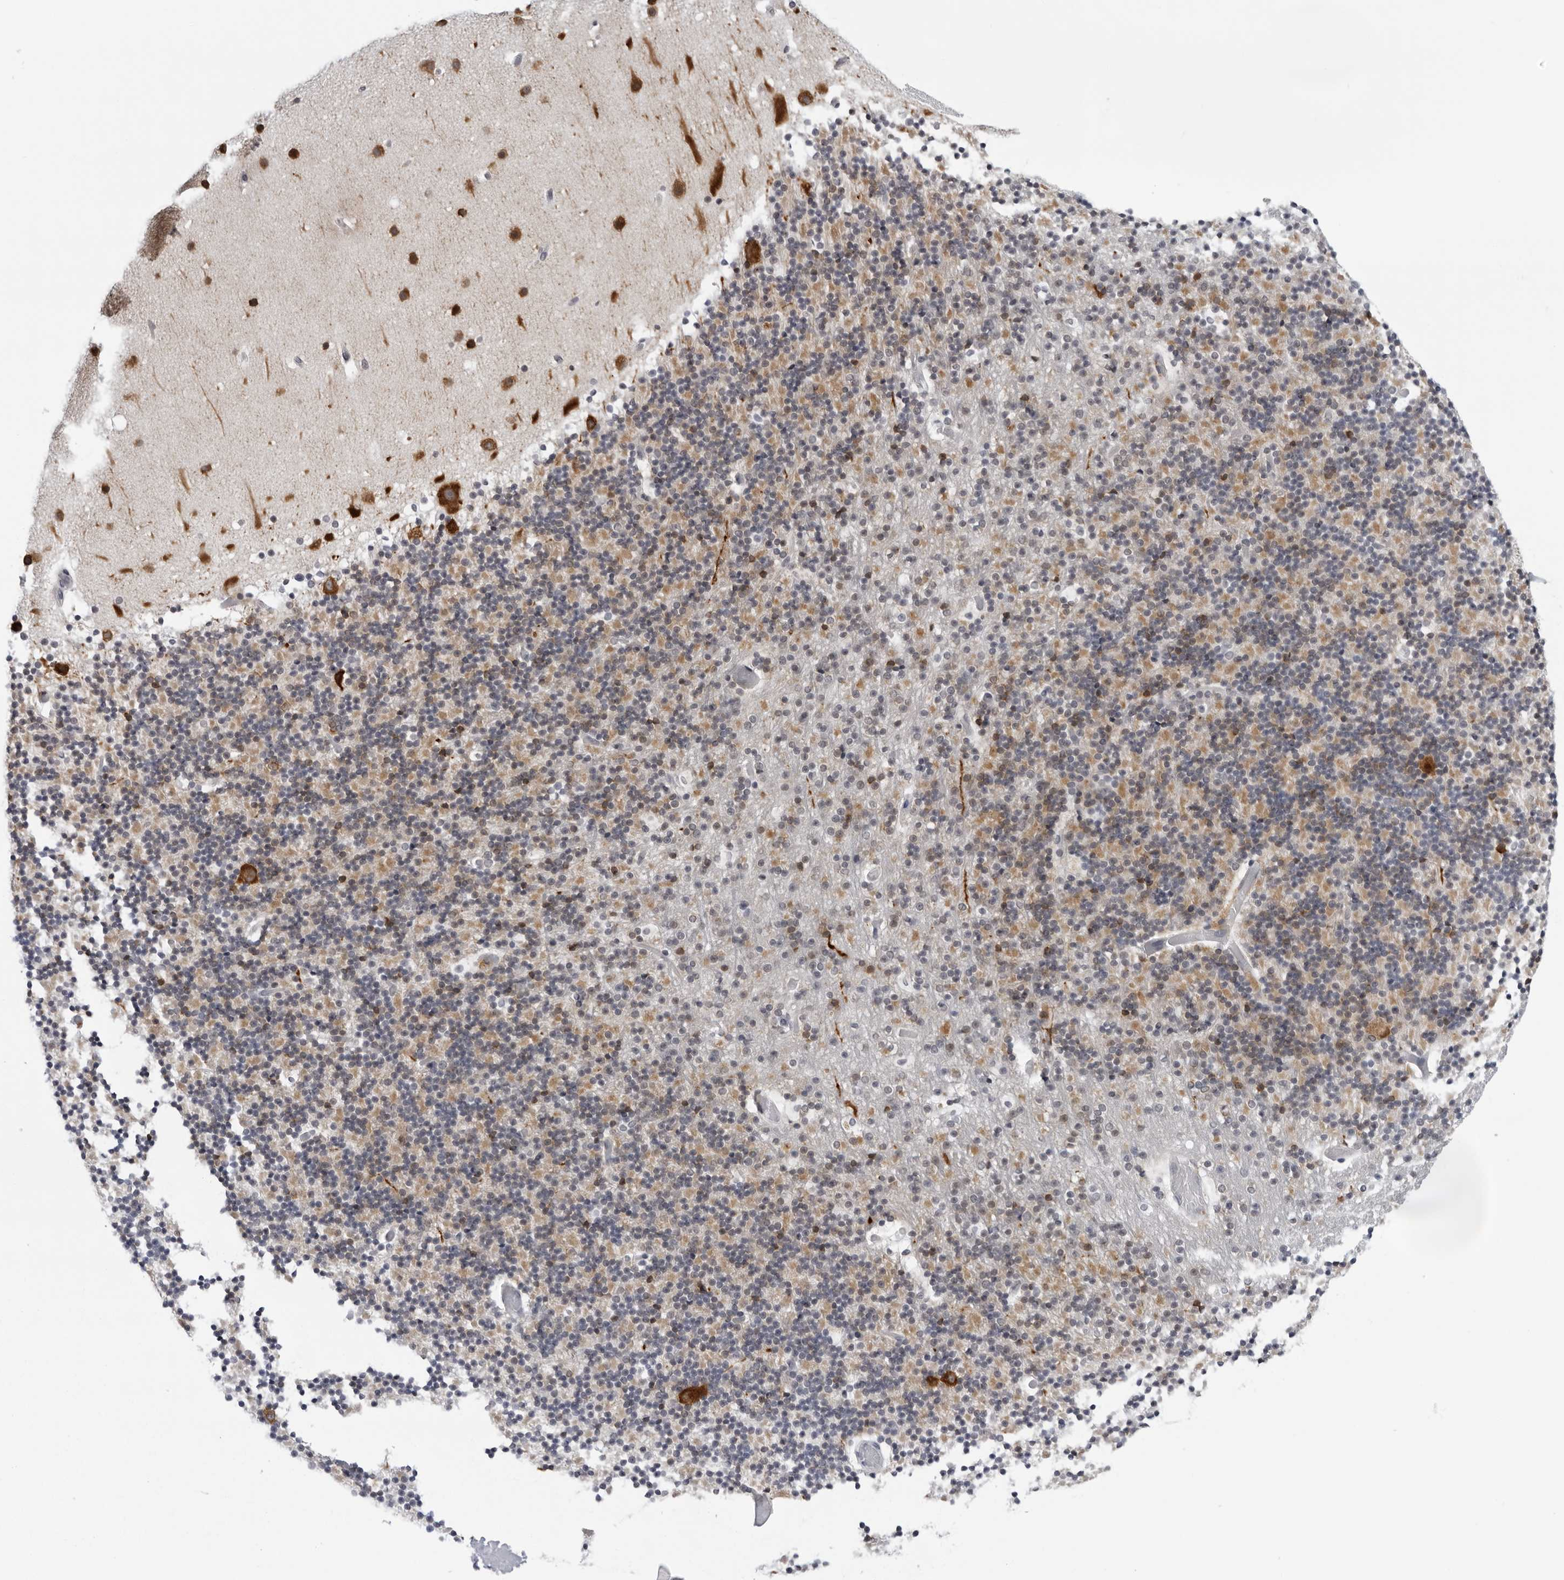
{"staining": {"intensity": "moderate", "quantity": "25%-75%", "location": "cytoplasmic/membranous"}, "tissue": "cerebellum", "cell_type": "Cells in granular layer", "image_type": "normal", "snomed": [{"axis": "morphology", "description": "Normal tissue, NOS"}, {"axis": "topography", "description": "Cerebellum"}], "caption": "About 25%-75% of cells in granular layer in benign human cerebellum demonstrate moderate cytoplasmic/membranous protein positivity as visualized by brown immunohistochemical staining.", "gene": "CPT2", "patient": {"sex": "male", "age": 57}}